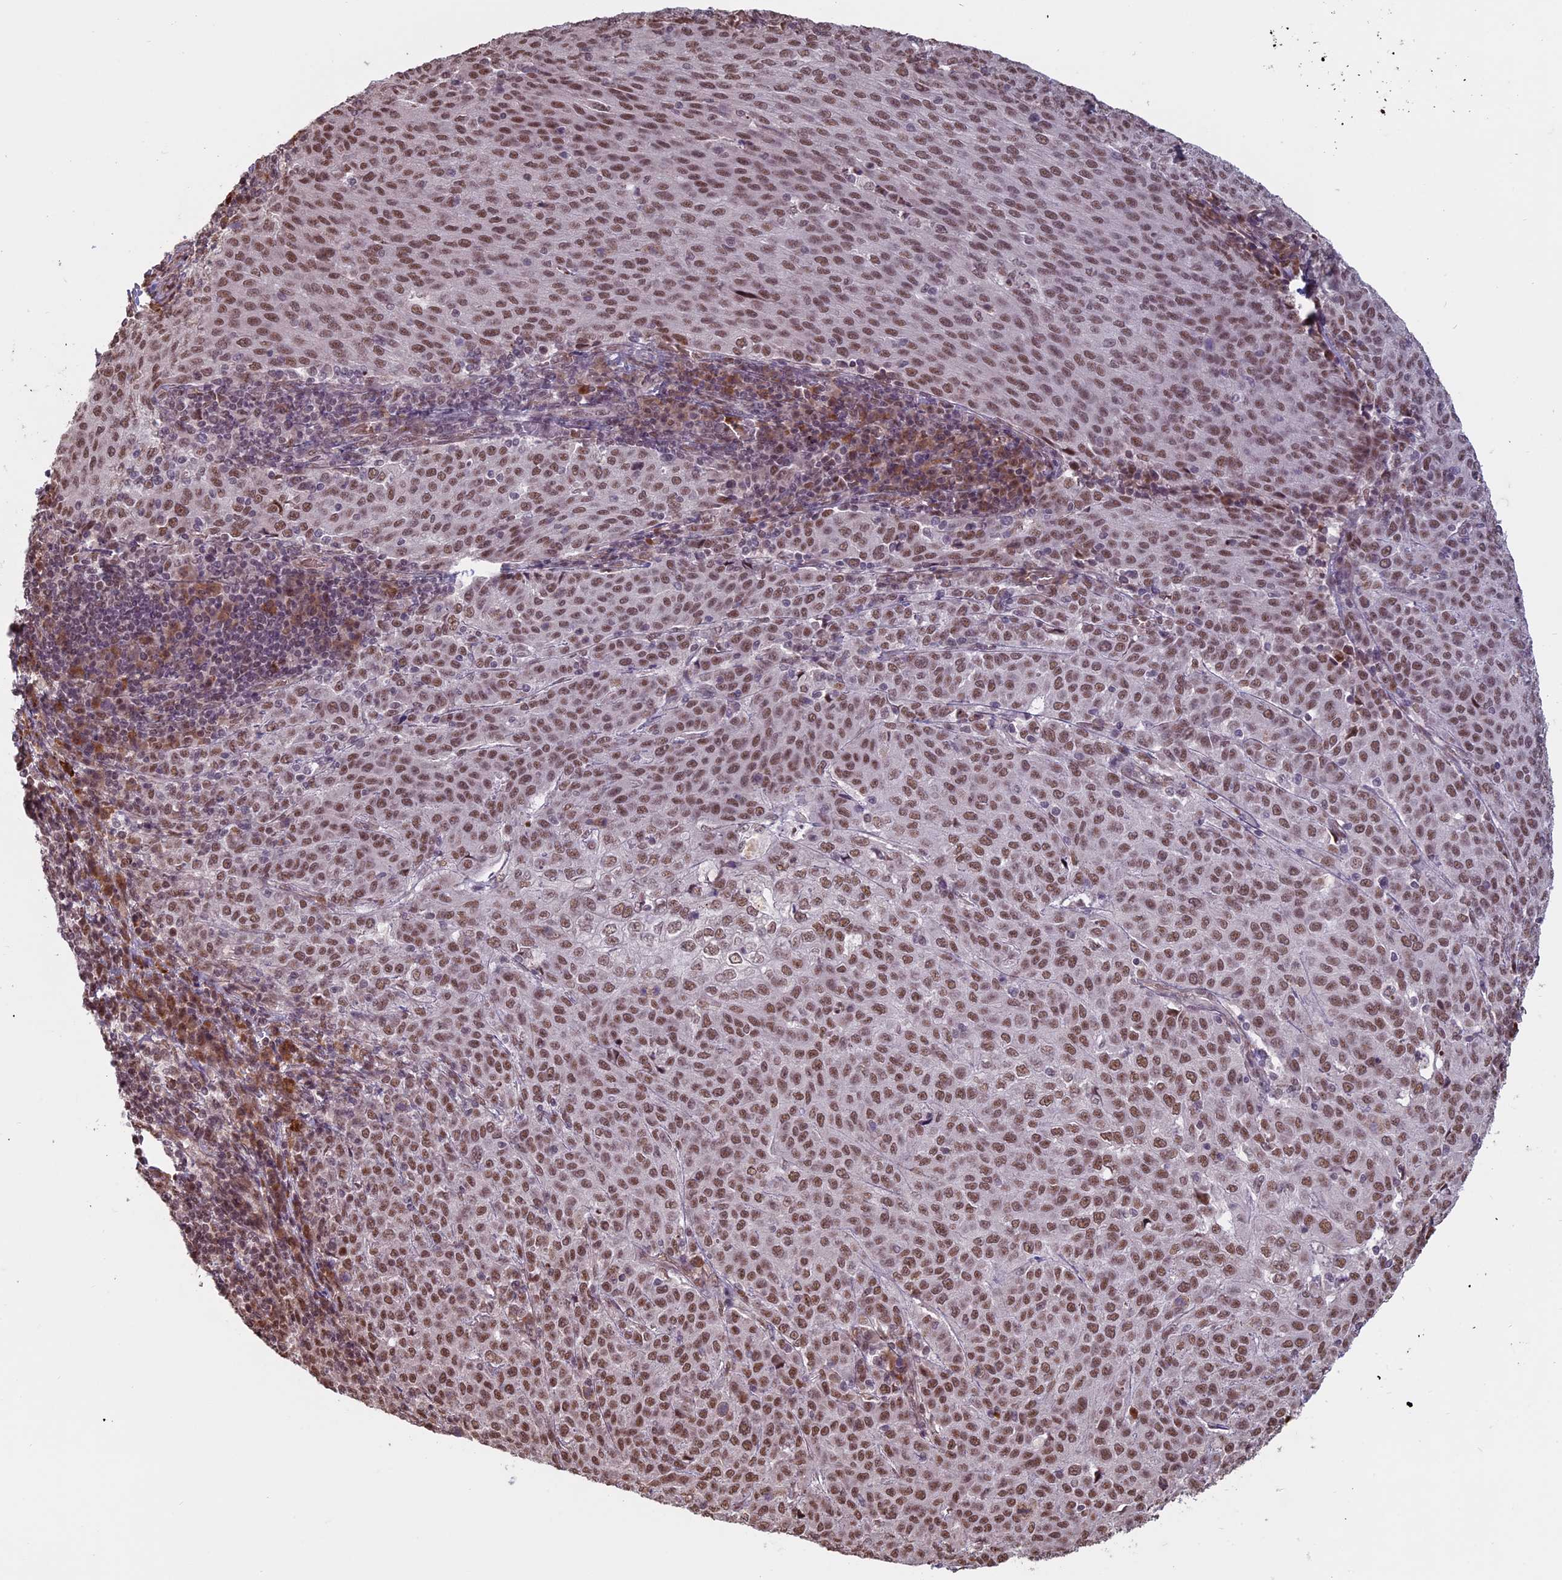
{"staining": {"intensity": "moderate", "quantity": ">75%", "location": "nuclear"}, "tissue": "cervical cancer", "cell_type": "Tumor cells", "image_type": "cancer", "snomed": [{"axis": "morphology", "description": "Squamous cell carcinoma, NOS"}, {"axis": "topography", "description": "Cervix"}], "caption": "Cervical cancer (squamous cell carcinoma) stained with DAB (3,3'-diaminobenzidine) IHC displays medium levels of moderate nuclear expression in approximately >75% of tumor cells.", "gene": "MFAP1", "patient": {"sex": "female", "age": 46}}